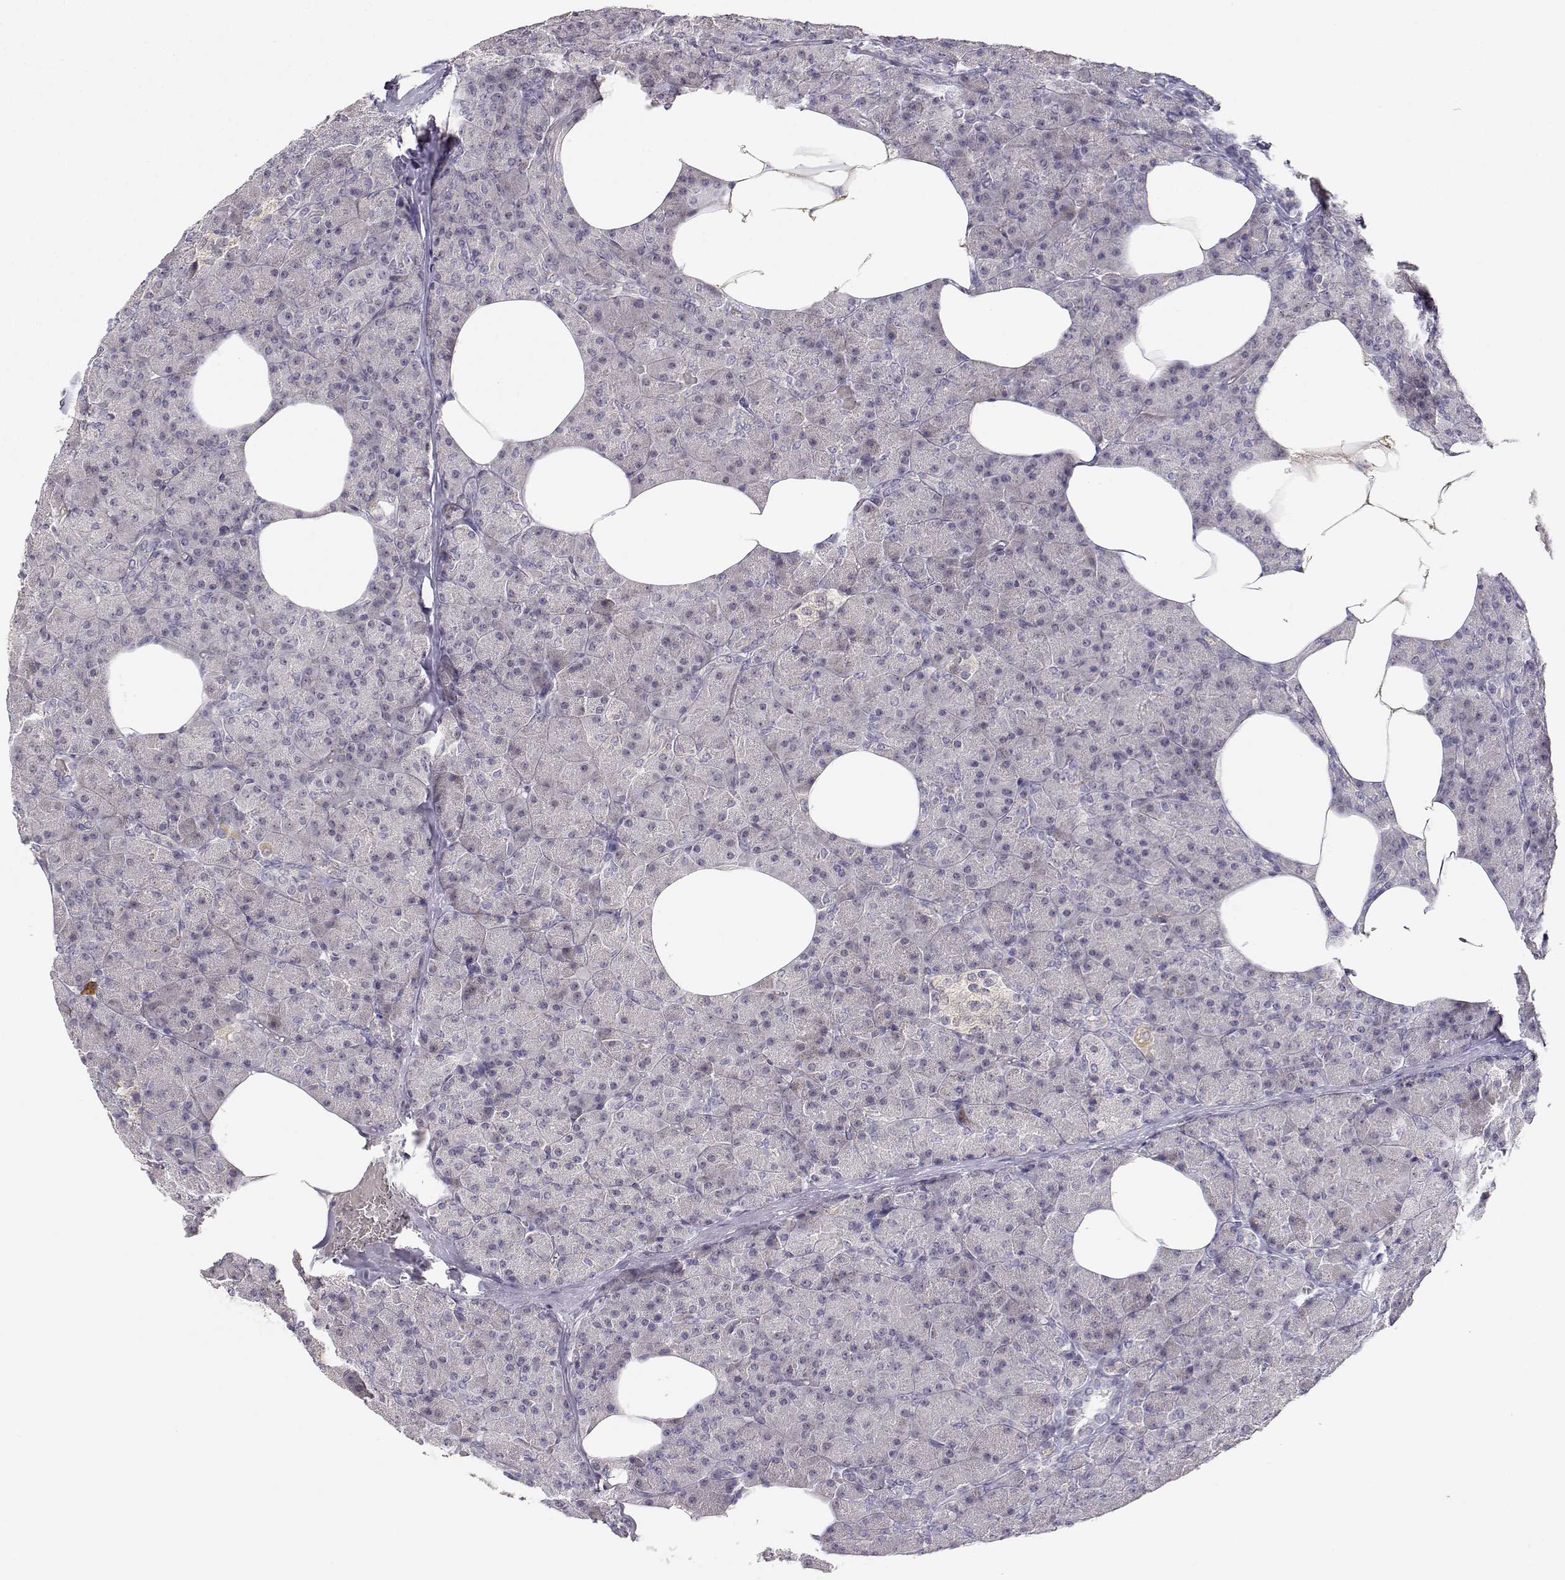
{"staining": {"intensity": "negative", "quantity": "none", "location": "none"}, "tissue": "pancreas", "cell_type": "Exocrine glandular cells", "image_type": "normal", "snomed": [{"axis": "morphology", "description": "Normal tissue, NOS"}, {"axis": "topography", "description": "Pancreas"}], "caption": "The histopathology image shows no significant positivity in exocrine glandular cells of pancreas. Brightfield microscopy of IHC stained with DAB (3,3'-diaminobenzidine) (brown) and hematoxylin (blue), captured at high magnification.", "gene": "EAF2", "patient": {"sex": "female", "age": 45}}